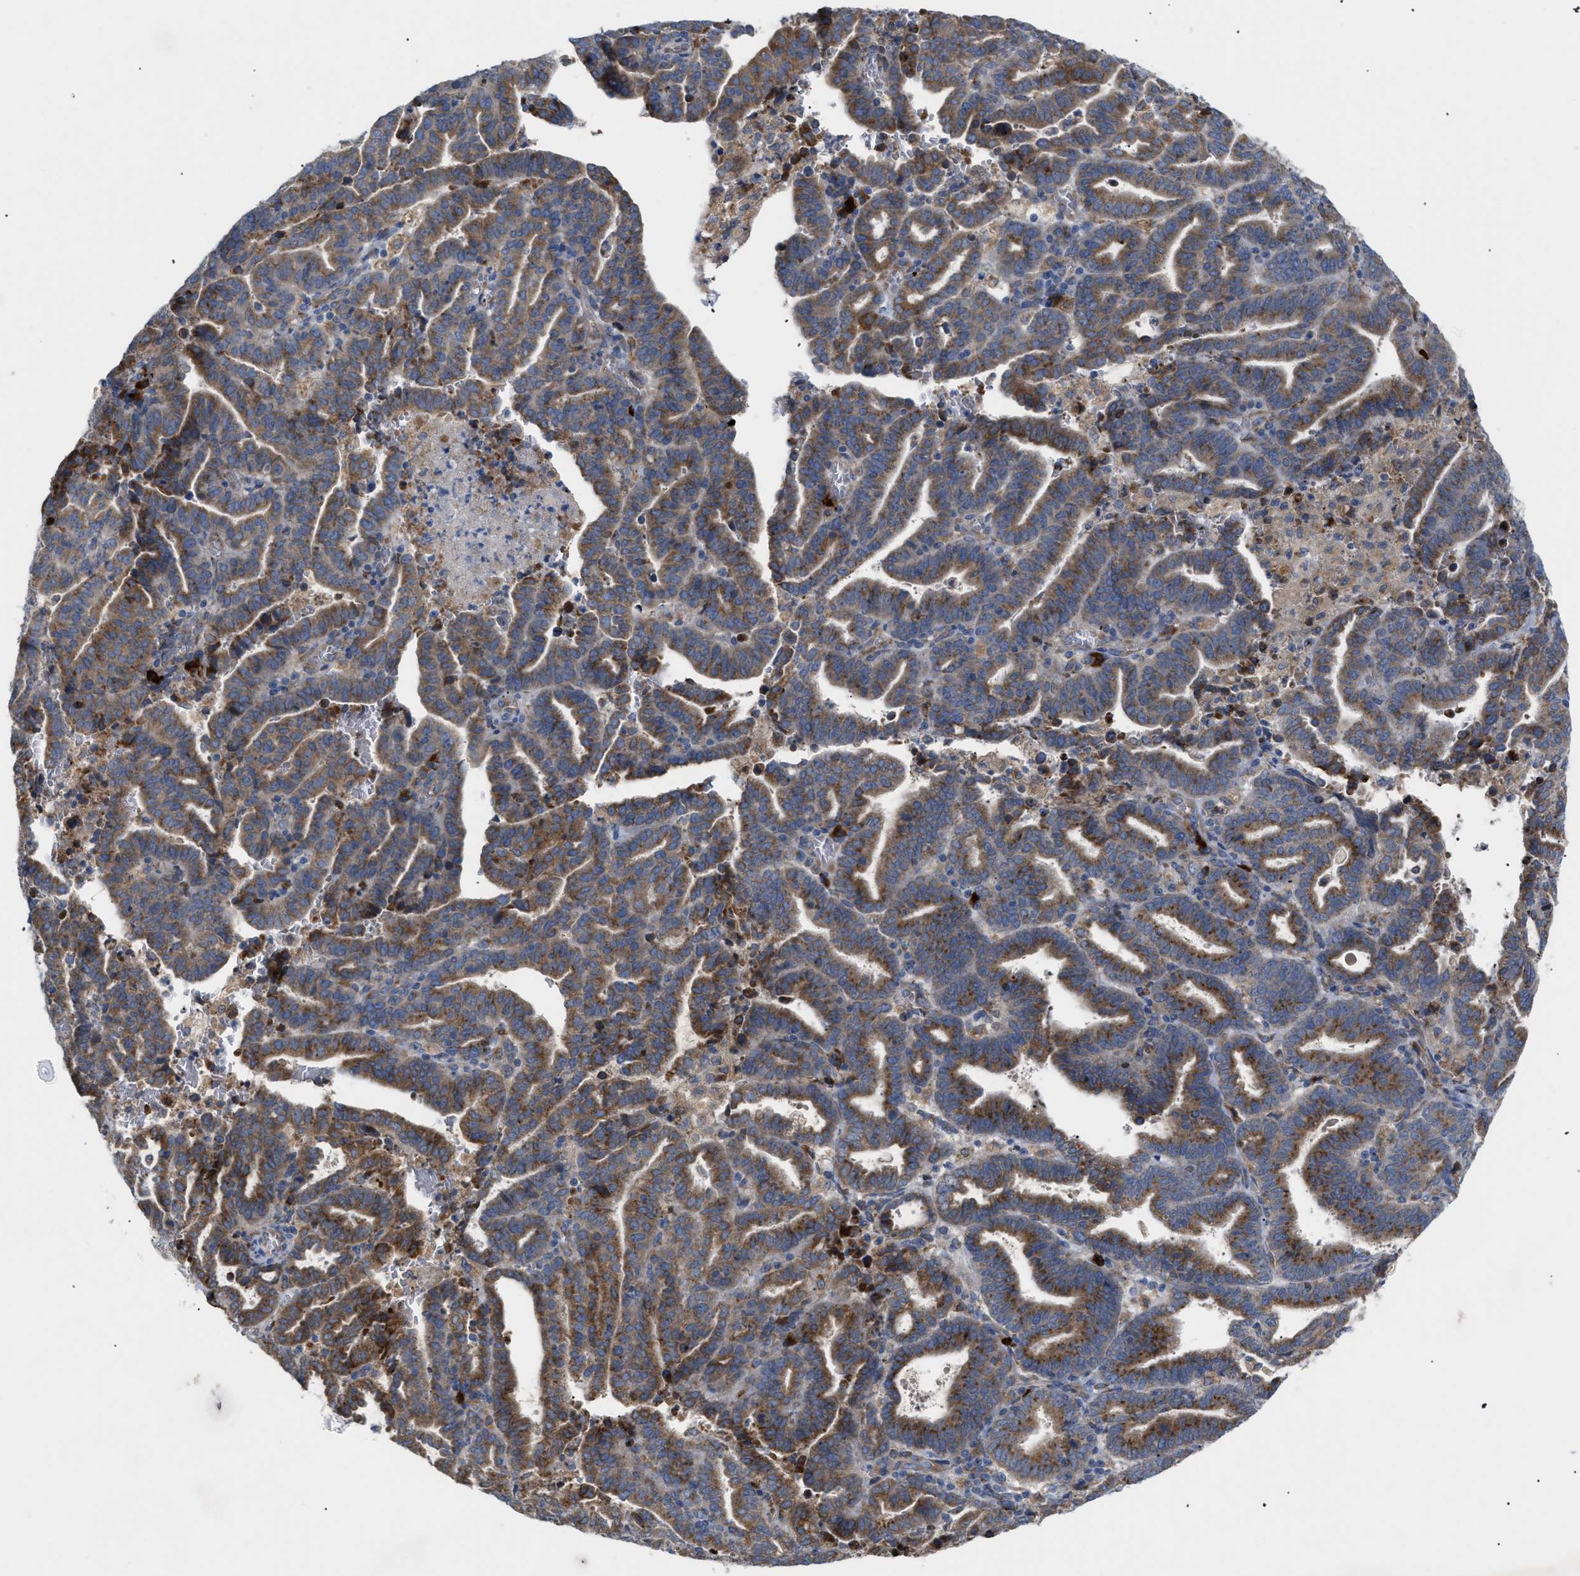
{"staining": {"intensity": "moderate", "quantity": ">75%", "location": "cytoplasmic/membranous"}, "tissue": "endometrial cancer", "cell_type": "Tumor cells", "image_type": "cancer", "snomed": [{"axis": "morphology", "description": "Adenocarcinoma, NOS"}, {"axis": "topography", "description": "Uterus"}], "caption": "Immunohistochemistry (IHC) micrograph of neoplastic tissue: adenocarcinoma (endometrial) stained using IHC exhibits medium levels of moderate protein expression localized specifically in the cytoplasmic/membranous of tumor cells, appearing as a cytoplasmic/membranous brown color.", "gene": "SLC50A1", "patient": {"sex": "female", "age": 83}}